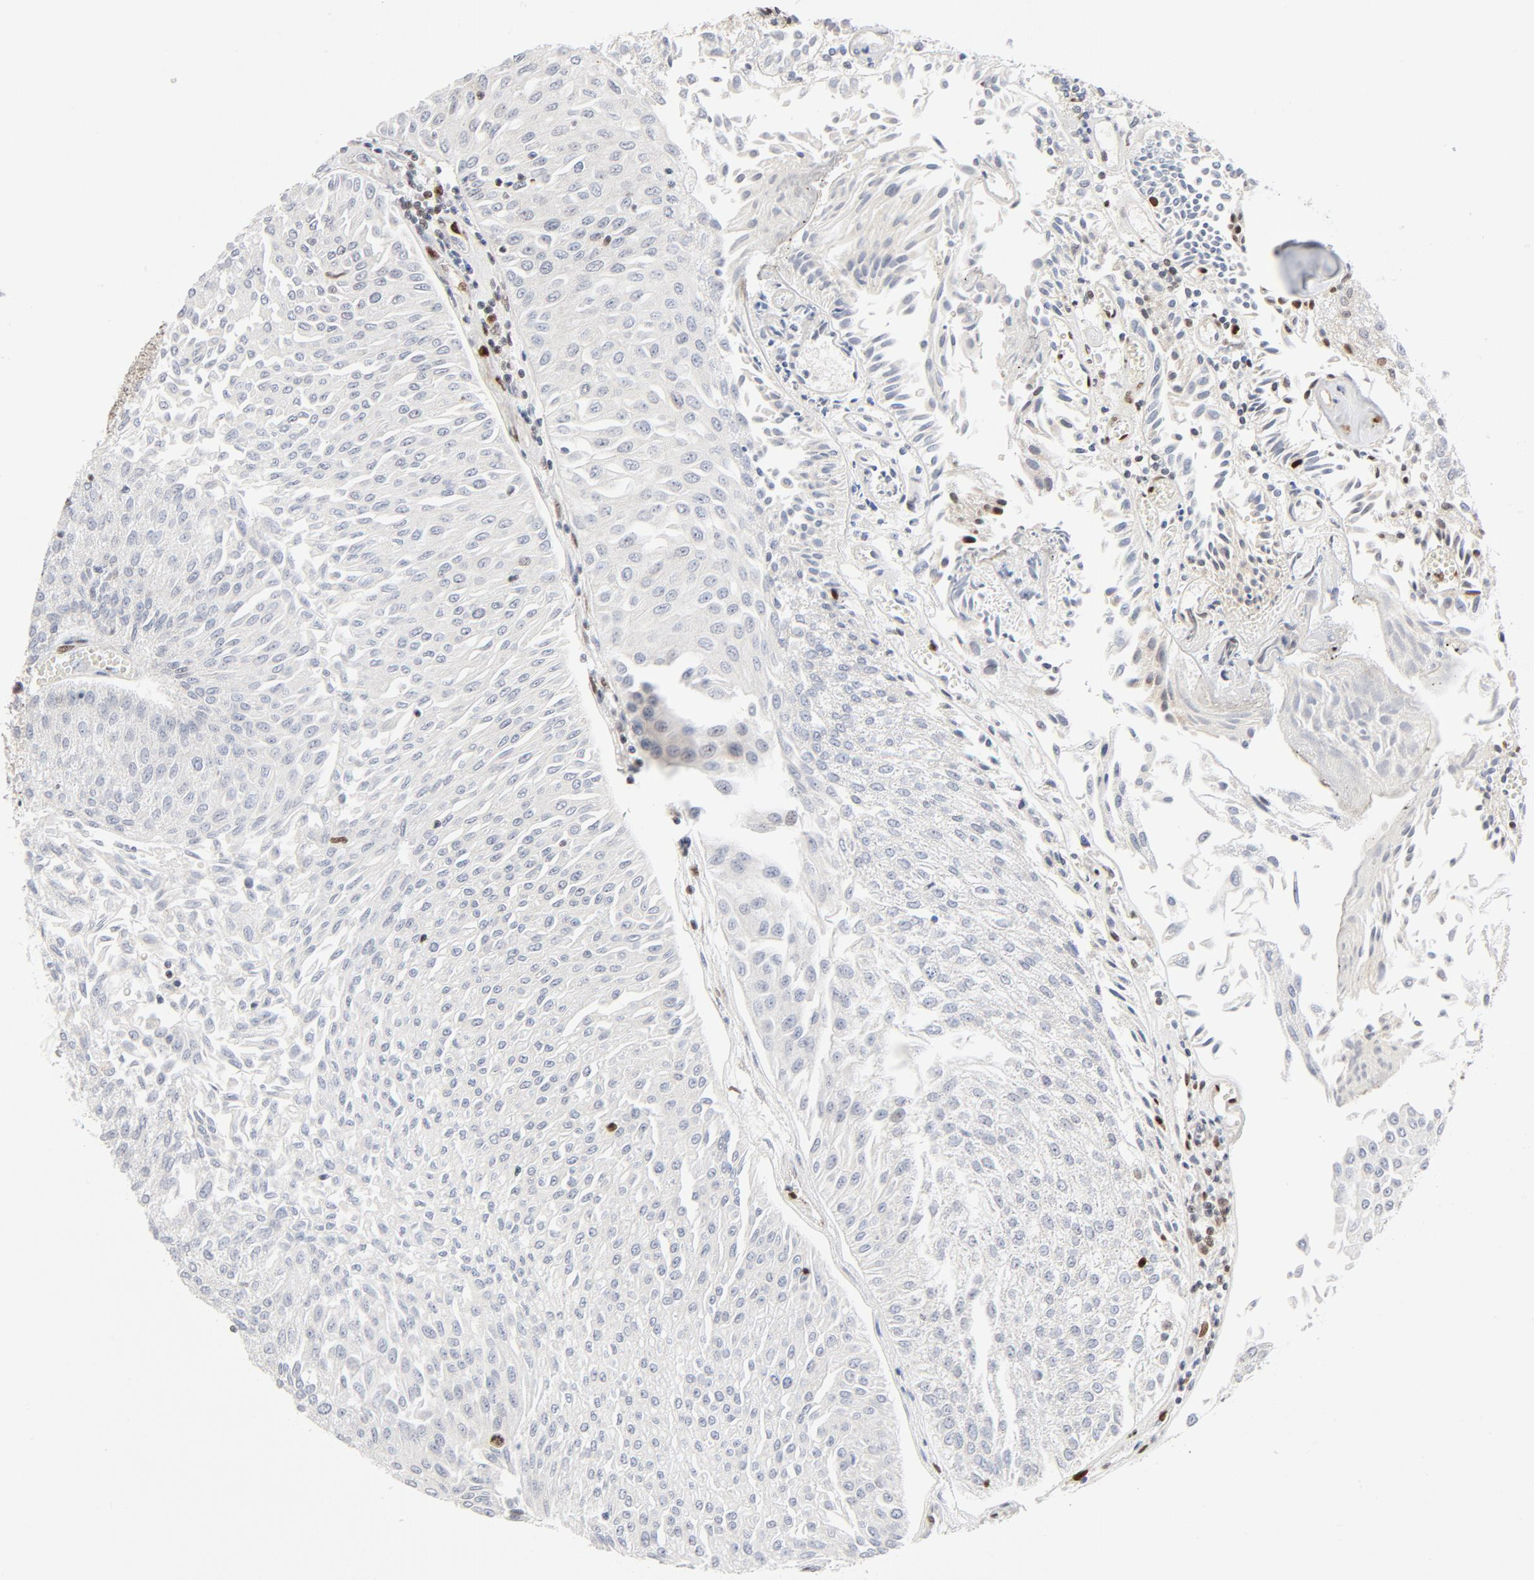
{"staining": {"intensity": "weak", "quantity": "25%-75%", "location": "nuclear"}, "tissue": "urothelial cancer", "cell_type": "Tumor cells", "image_type": "cancer", "snomed": [{"axis": "morphology", "description": "Urothelial carcinoma, Low grade"}, {"axis": "topography", "description": "Urinary bladder"}], "caption": "The image demonstrates immunohistochemical staining of urothelial carcinoma (low-grade). There is weak nuclear expression is present in about 25%-75% of tumor cells.", "gene": "MEF2A", "patient": {"sex": "male", "age": 86}}